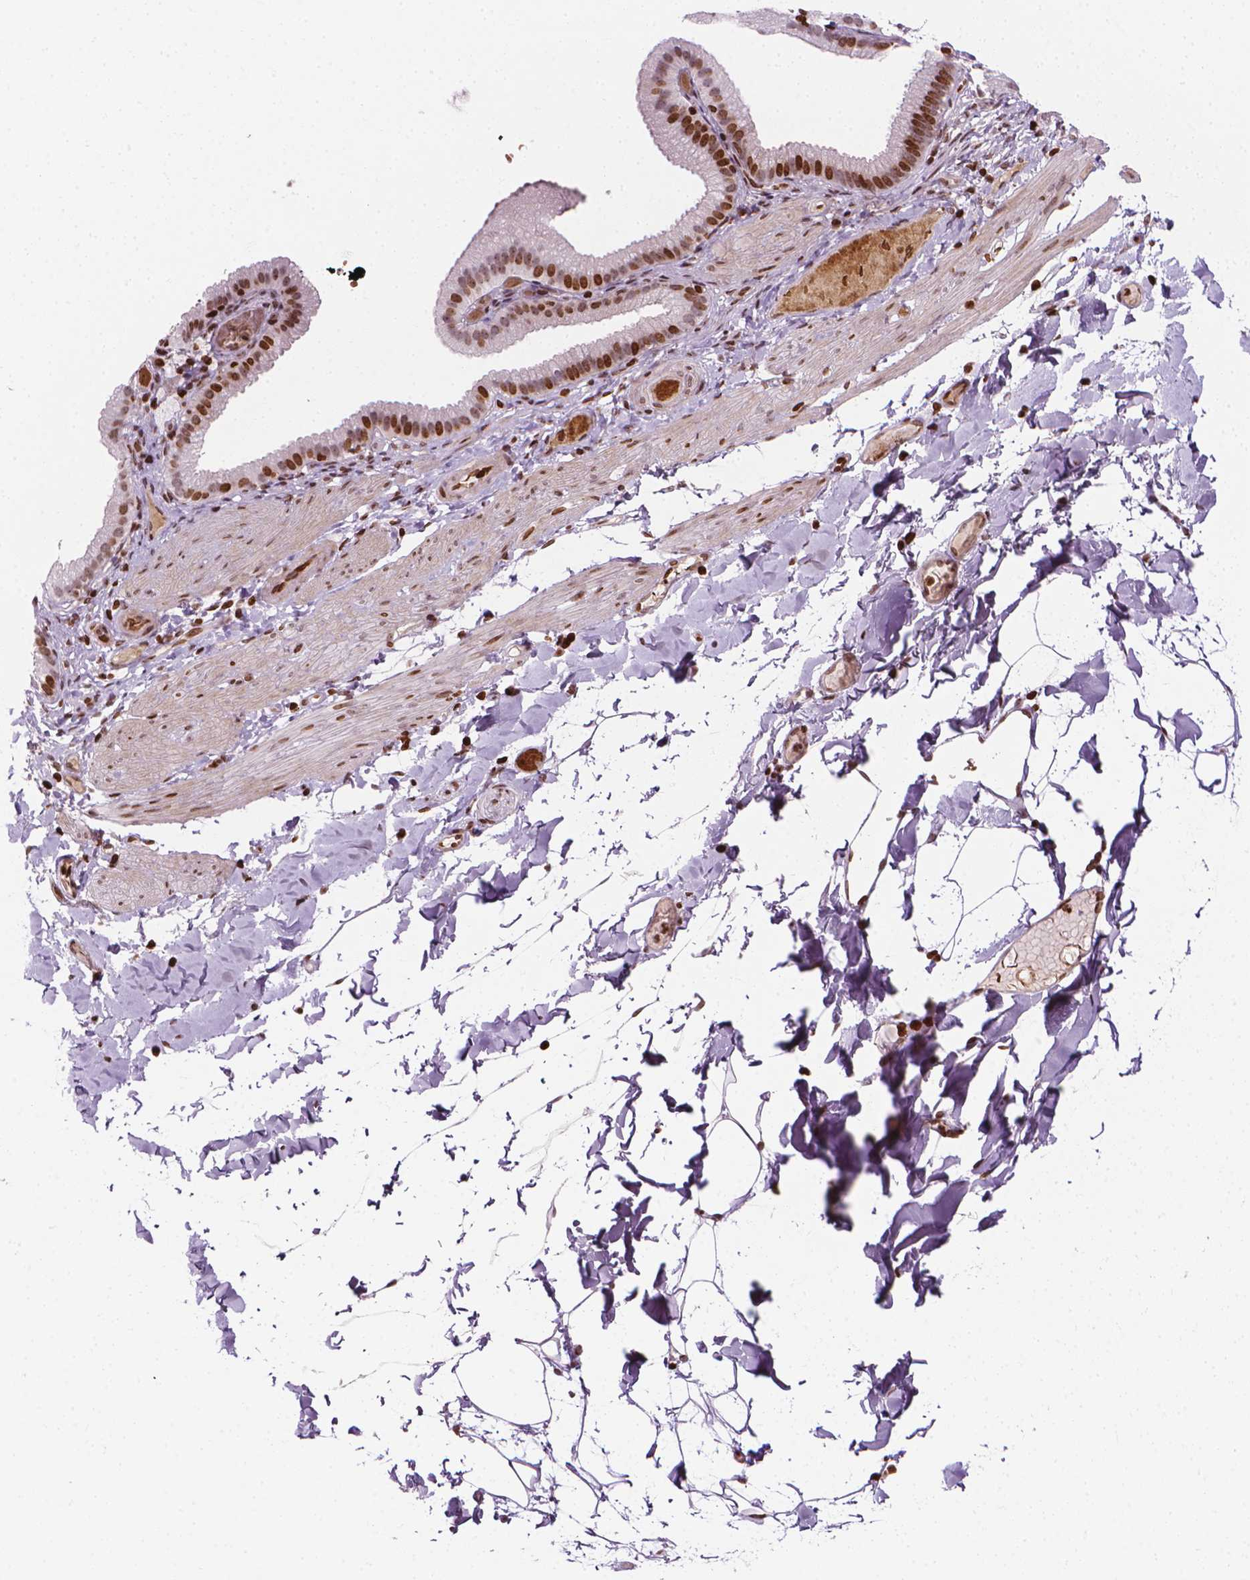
{"staining": {"intensity": "moderate", "quantity": "<25%", "location": "nuclear"}, "tissue": "adipose tissue", "cell_type": "Adipocytes", "image_type": "normal", "snomed": [{"axis": "morphology", "description": "Normal tissue, NOS"}, {"axis": "topography", "description": "Gallbladder"}, {"axis": "topography", "description": "Peripheral nerve tissue"}], "caption": "Immunohistochemistry micrograph of normal adipose tissue stained for a protein (brown), which exhibits low levels of moderate nuclear expression in about <25% of adipocytes.", "gene": "PIP4K2A", "patient": {"sex": "female", "age": 45}}